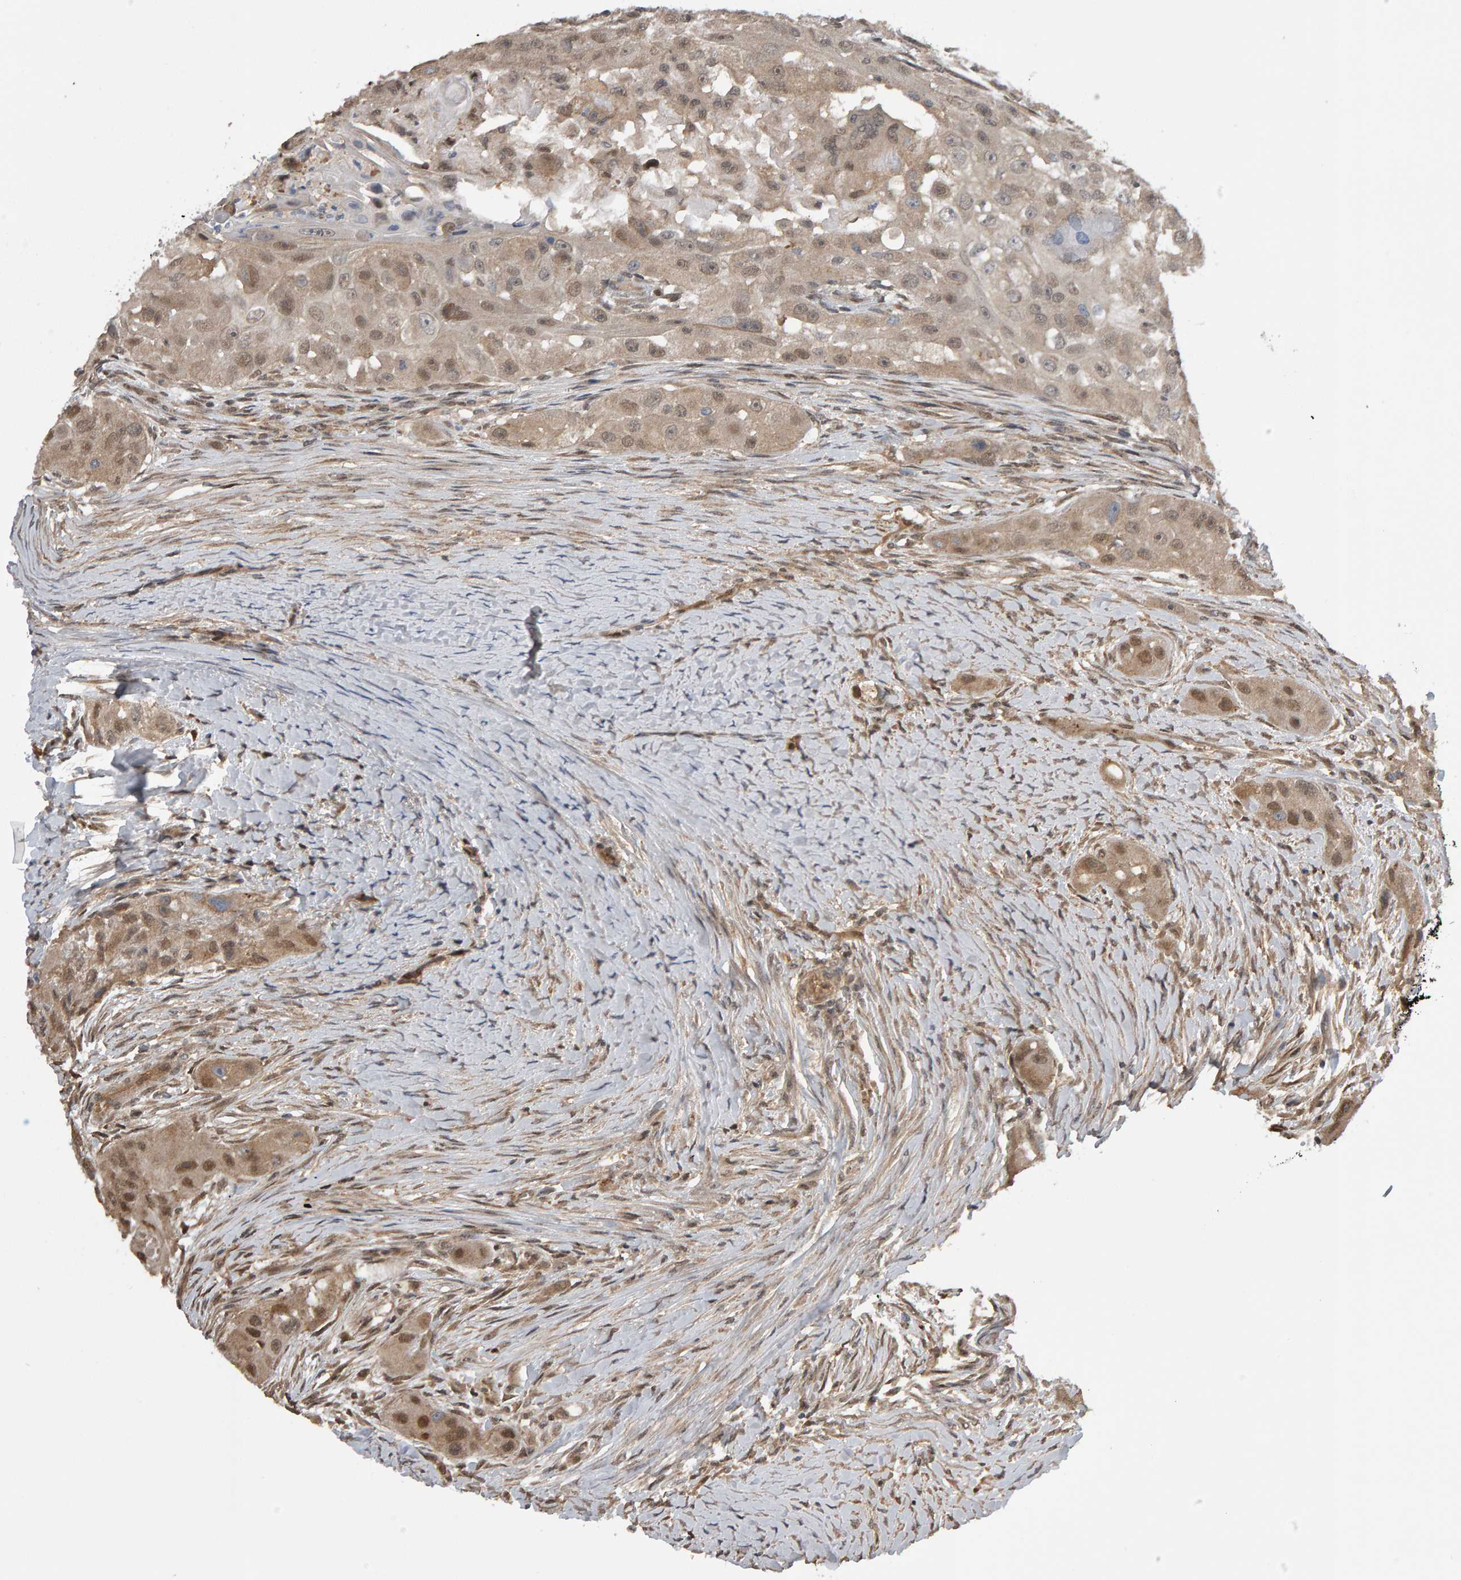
{"staining": {"intensity": "weak", "quantity": ">75%", "location": "cytoplasmic/membranous,nuclear"}, "tissue": "head and neck cancer", "cell_type": "Tumor cells", "image_type": "cancer", "snomed": [{"axis": "morphology", "description": "Normal tissue, NOS"}, {"axis": "morphology", "description": "Squamous cell carcinoma, NOS"}, {"axis": "topography", "description": "Skeletal muscle"}, {"axis": "topography", "description": "Head-Neck"}], "caption": "Head and neck squamous cell carcinoma stained for a protein displays weak cytoplasmic/membranous and nuclear positivity in tumor cells.", "gene": "COASY", "patient": {"sex": "male", "age": 51}}